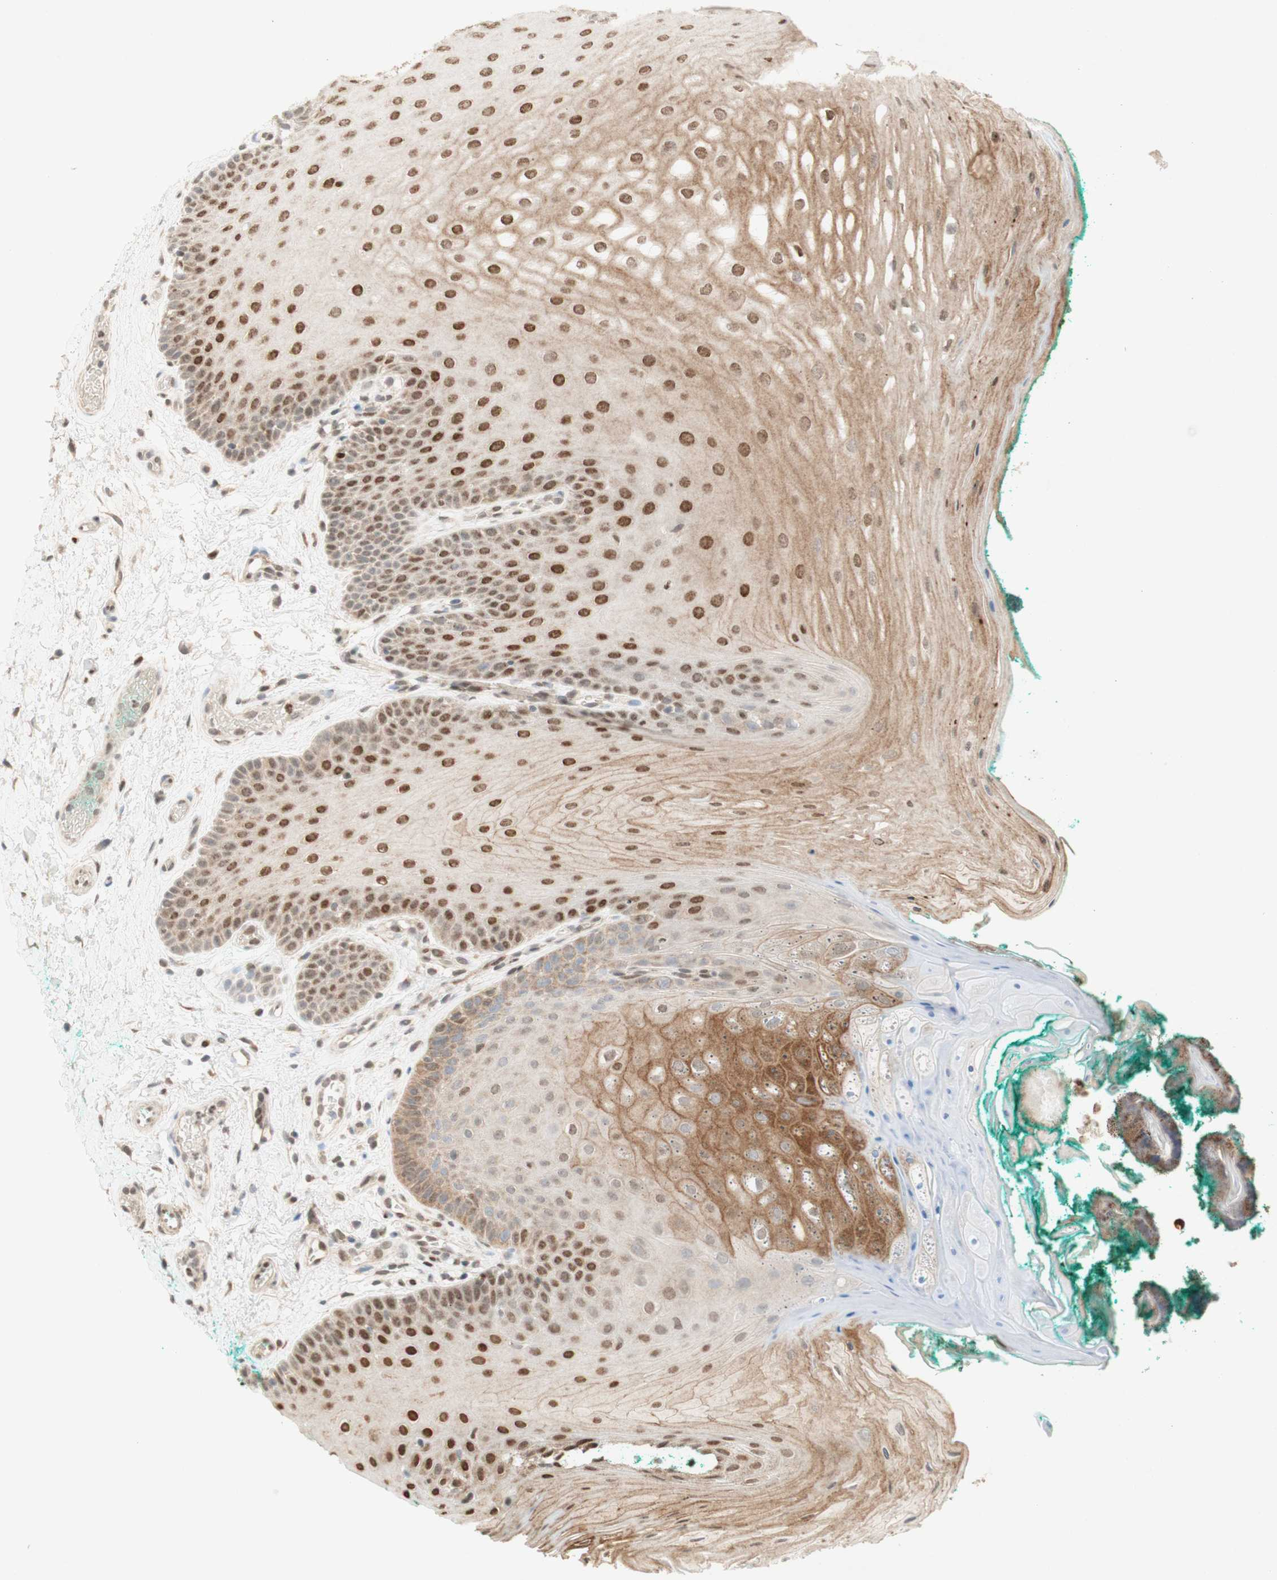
{"staining": {"intensity": "moderate", "quantity": "25%-75%", "location": "cytoplasmic/membranous,nuclear"}, "tissue": "oral mucosa", "cell_type": "Squamous epithelial cells", "image_type": "normal", "snomed": [{"axis": "morphology", "description": "Normal tissue, NOS"}, {"axis": "topography", "description": "Skeletal muscle"}, {"axis": "topography", "description": "Oral tissue"}], "caption": "Protein staining exhibits moderate cytoplasmic/membranous,nuclear staining in approximately 25%-75% of squamous epithelial cells in normal oral mucosa. (Stains: DAB (3,3'-diaminobenzidine) in brown, nuclei in blue, Microscopy: brightfield microscopy at high magnification).", "gene": "DNMT3A", "patient": {"sex": "male", "age": 58}}